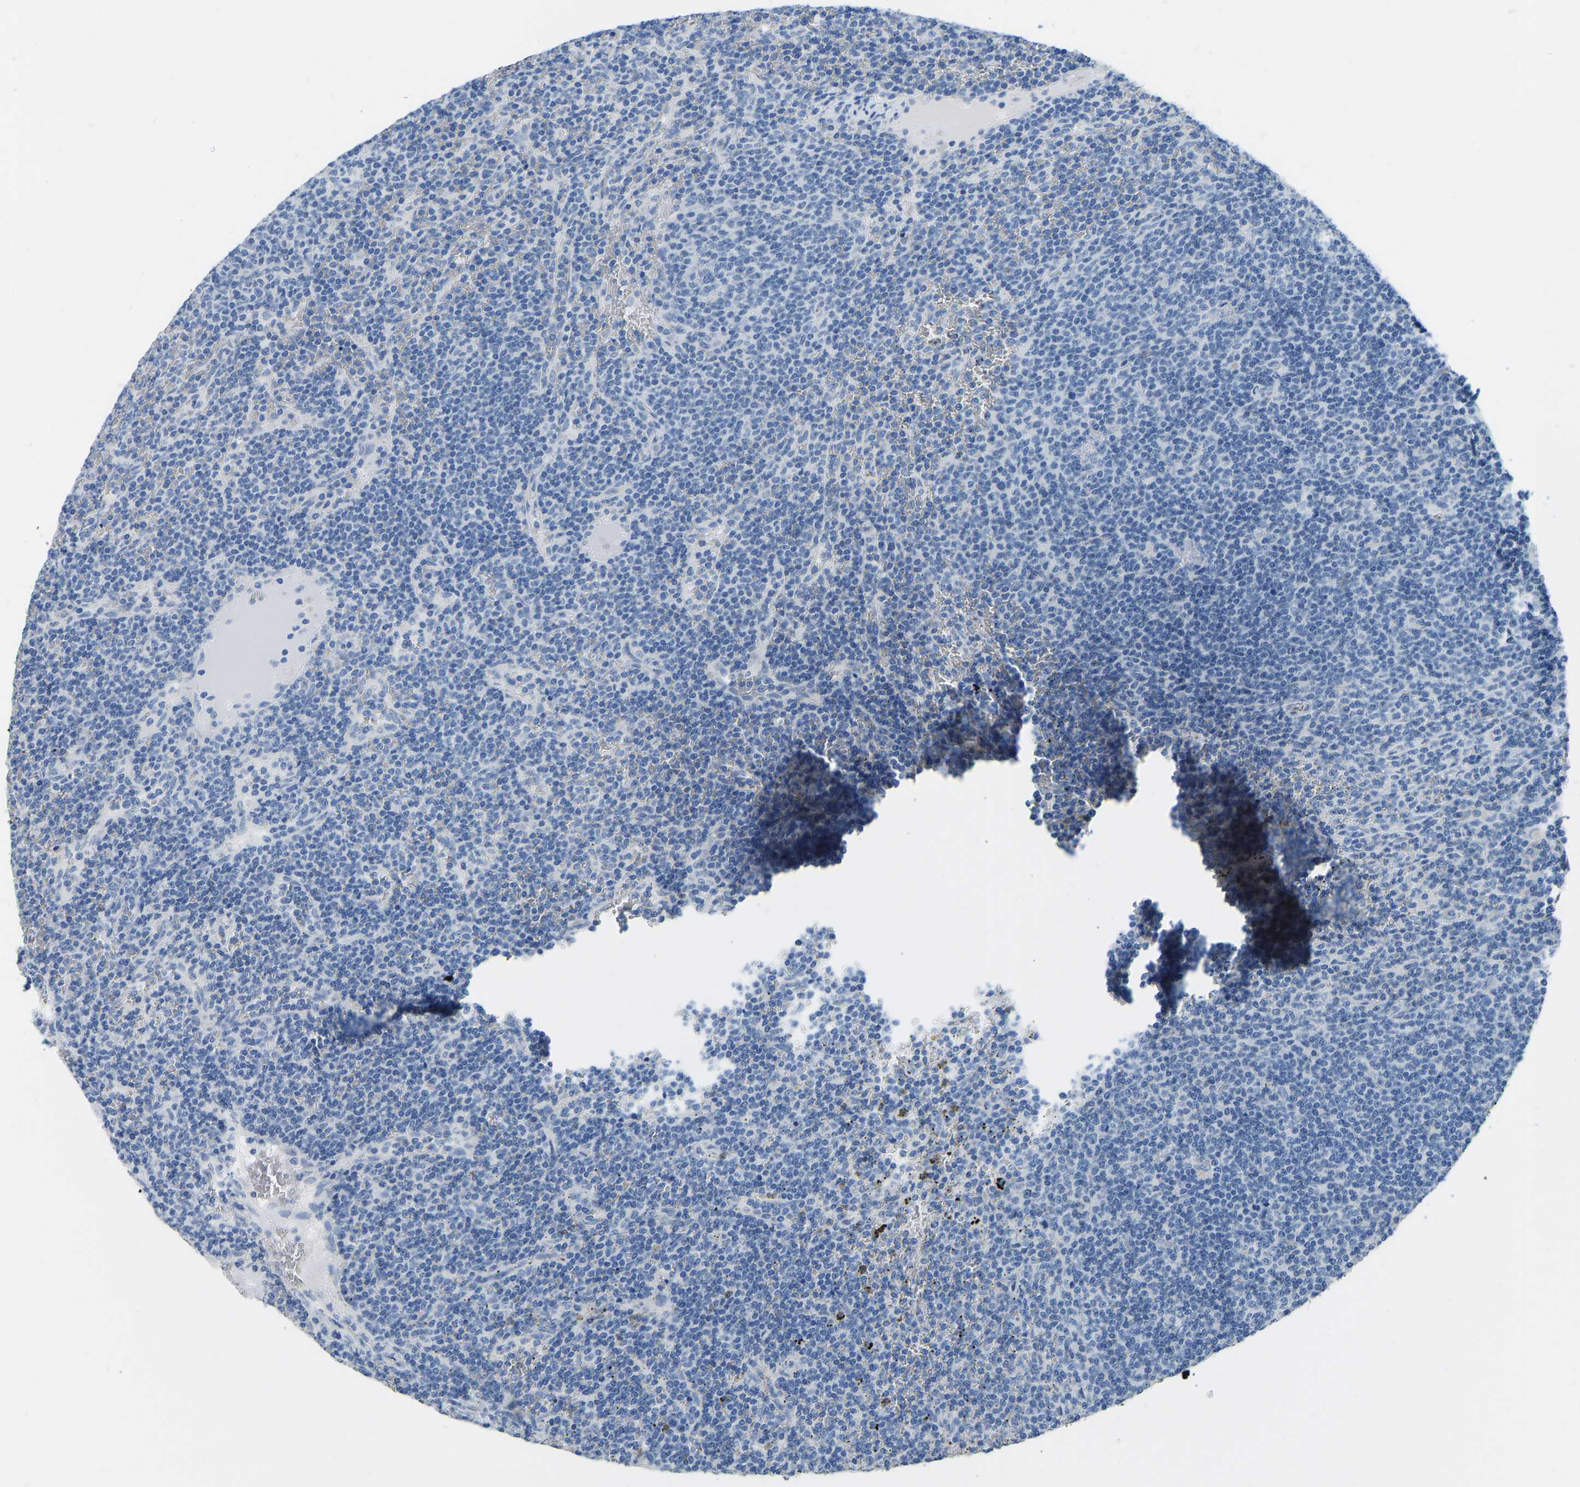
{"staining": {"intensity": "negative", "quantity": "none", "location": "none"}, "tissue": "lymphoma", "cell_type": "Tumor cells", "image_type": "cancer", "snomed": [{"axis": "morphology", "description": "Malignant lymphoma, non-Hodgkin's type, Low grade"}, {"axis": "topography", "description": "Spleen"}], "caption": "Histopathology image shows no protein staining in tumor cells of lymphoma tissue. Brightfield microscopy of immunohistochemistry (IHC) stained with DAB (3,3'-diaminobenzidine) (brown) and hematoxylin (blue), captured at high magnification.", "gene": "ATP1A1", "patient": {"sex": "female", "age": 50}}